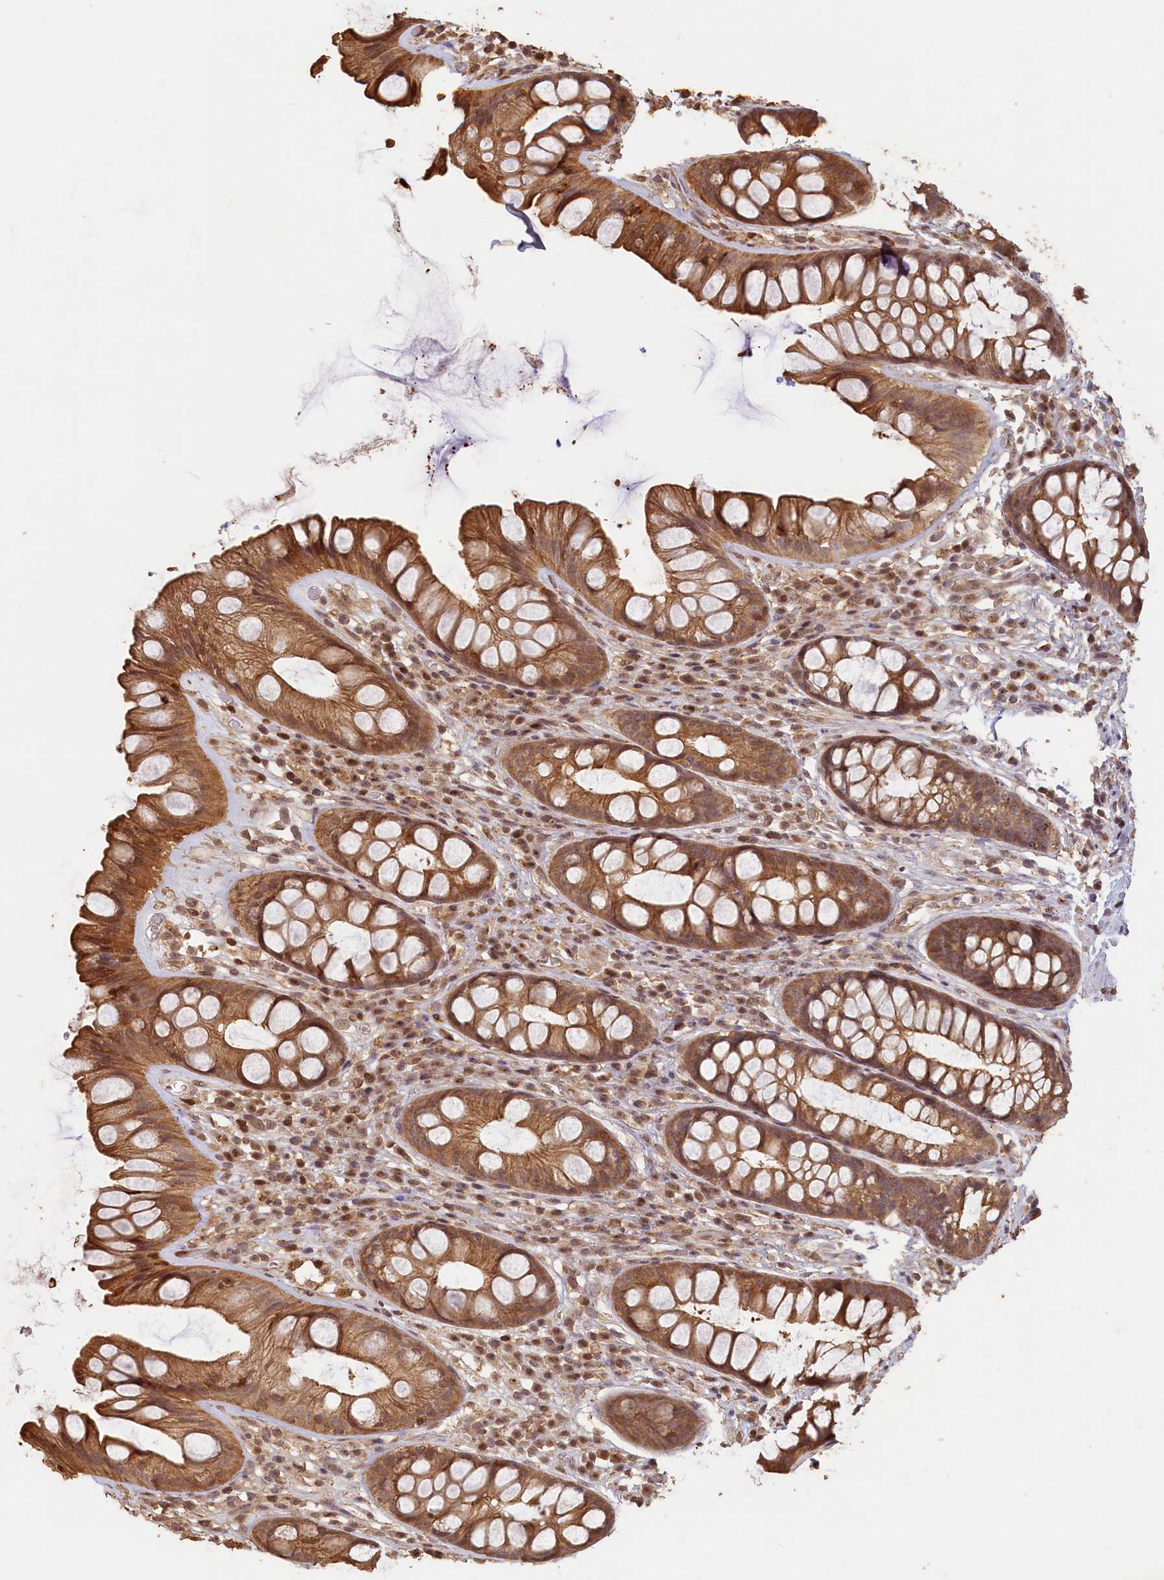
{"staining": {"intensity": "moderate", "quantity": ">75%", "location": "cytoplasmic/membranous"}, "tissue": "rectum", "cell_type": "Glandular cells", "image_type": "normal", "snomed": [{"axis": "morphology", "description": "Normal tissue, NOS"}, {"axis": "topography", "description": "Rectum"}], "caption": "A brown stain shows moderate cytoplasmic/membranous positivity of a protein in glandular cells of benign human rectum.", "gene": "MADD", "patient": {"sex": "male", "age": 74}}